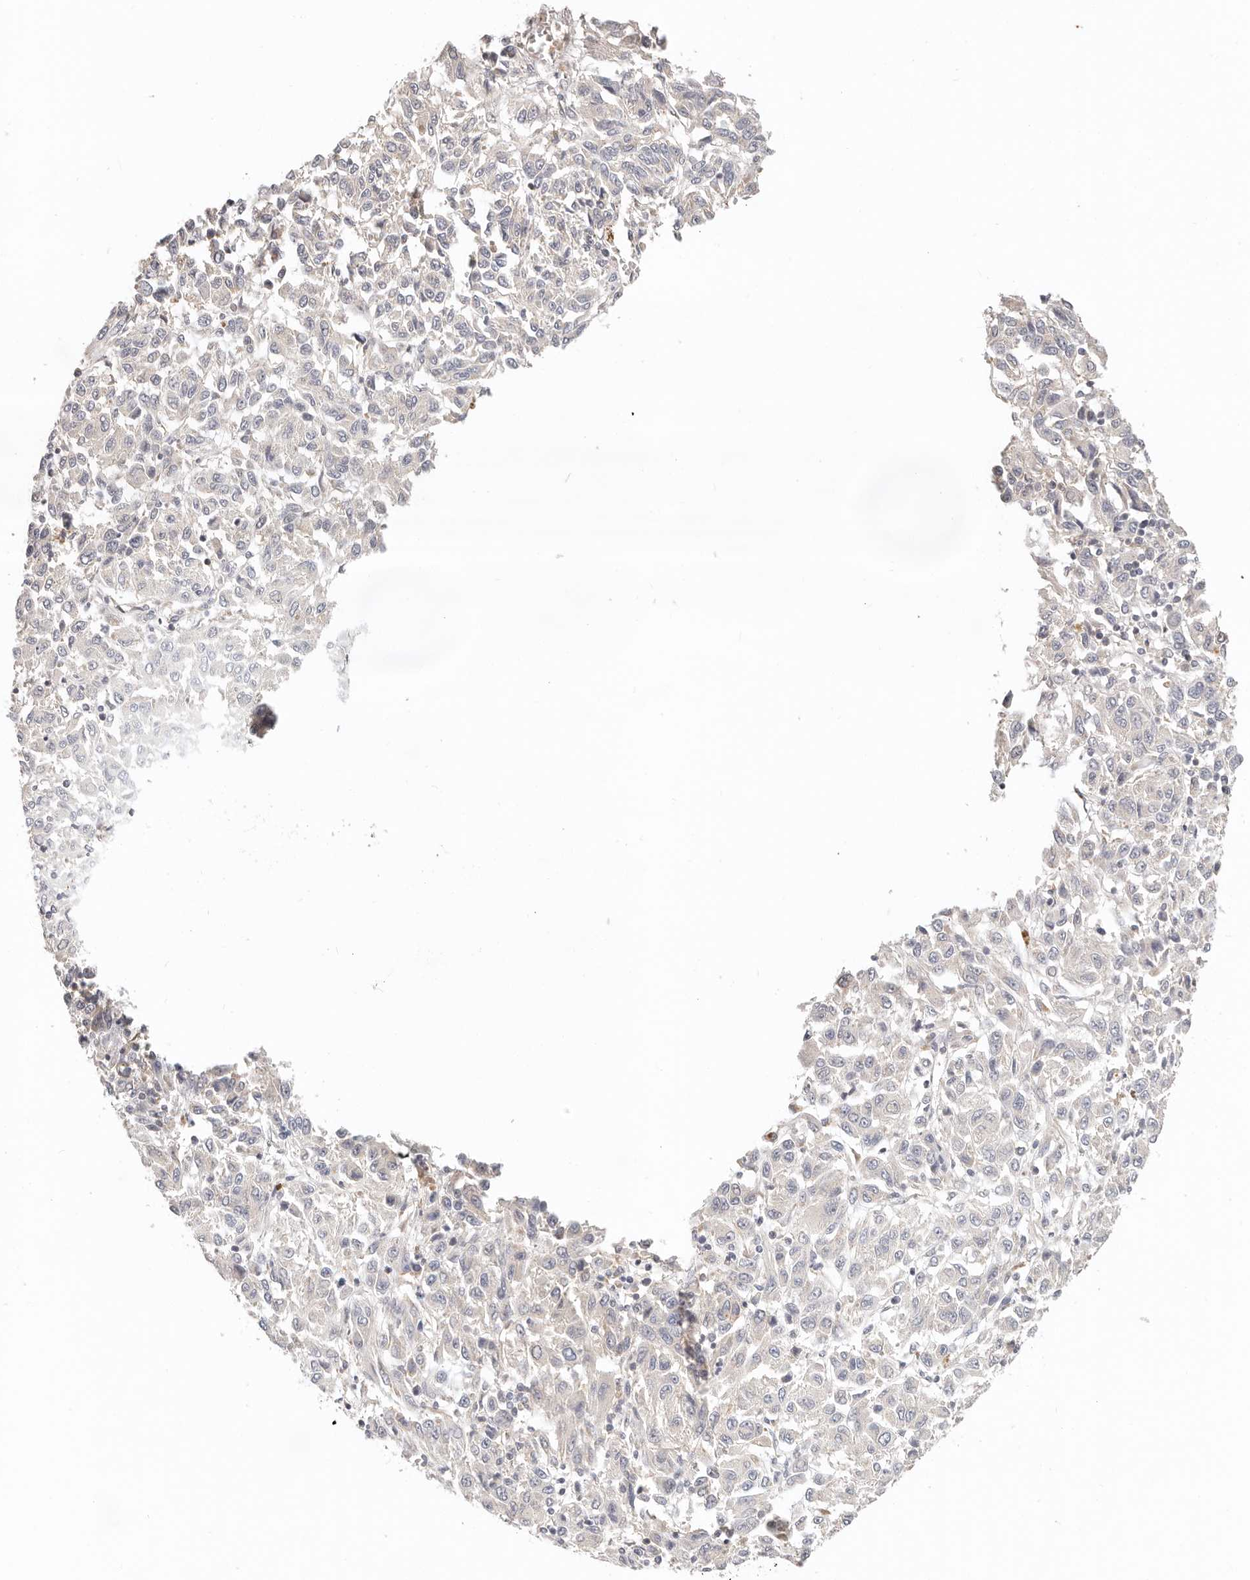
{"staining": {"intensity": "negative", "quantity": "none", "location": "none"}, "tissue": "melanoma", "cell_type": "Tumor cells", "image_type": "cancer", "snomed": [{"axis": "morphology", "description": "Malignant melanoma, Metastatic site"}, {"axis": "topography", "description": "Lung"}], "caption": "Immunohistochemistry (IHC) of melanoma exhibits no staining in tumor cells. (Stains: DAB (3,3'-diaminobenzidine) IHC with hematoxylin counter stain, Microscopy: brightfield microscopy at high magnification).", "gene": "ZRANB1", "patient": {"sex": "male", "age": 64}}